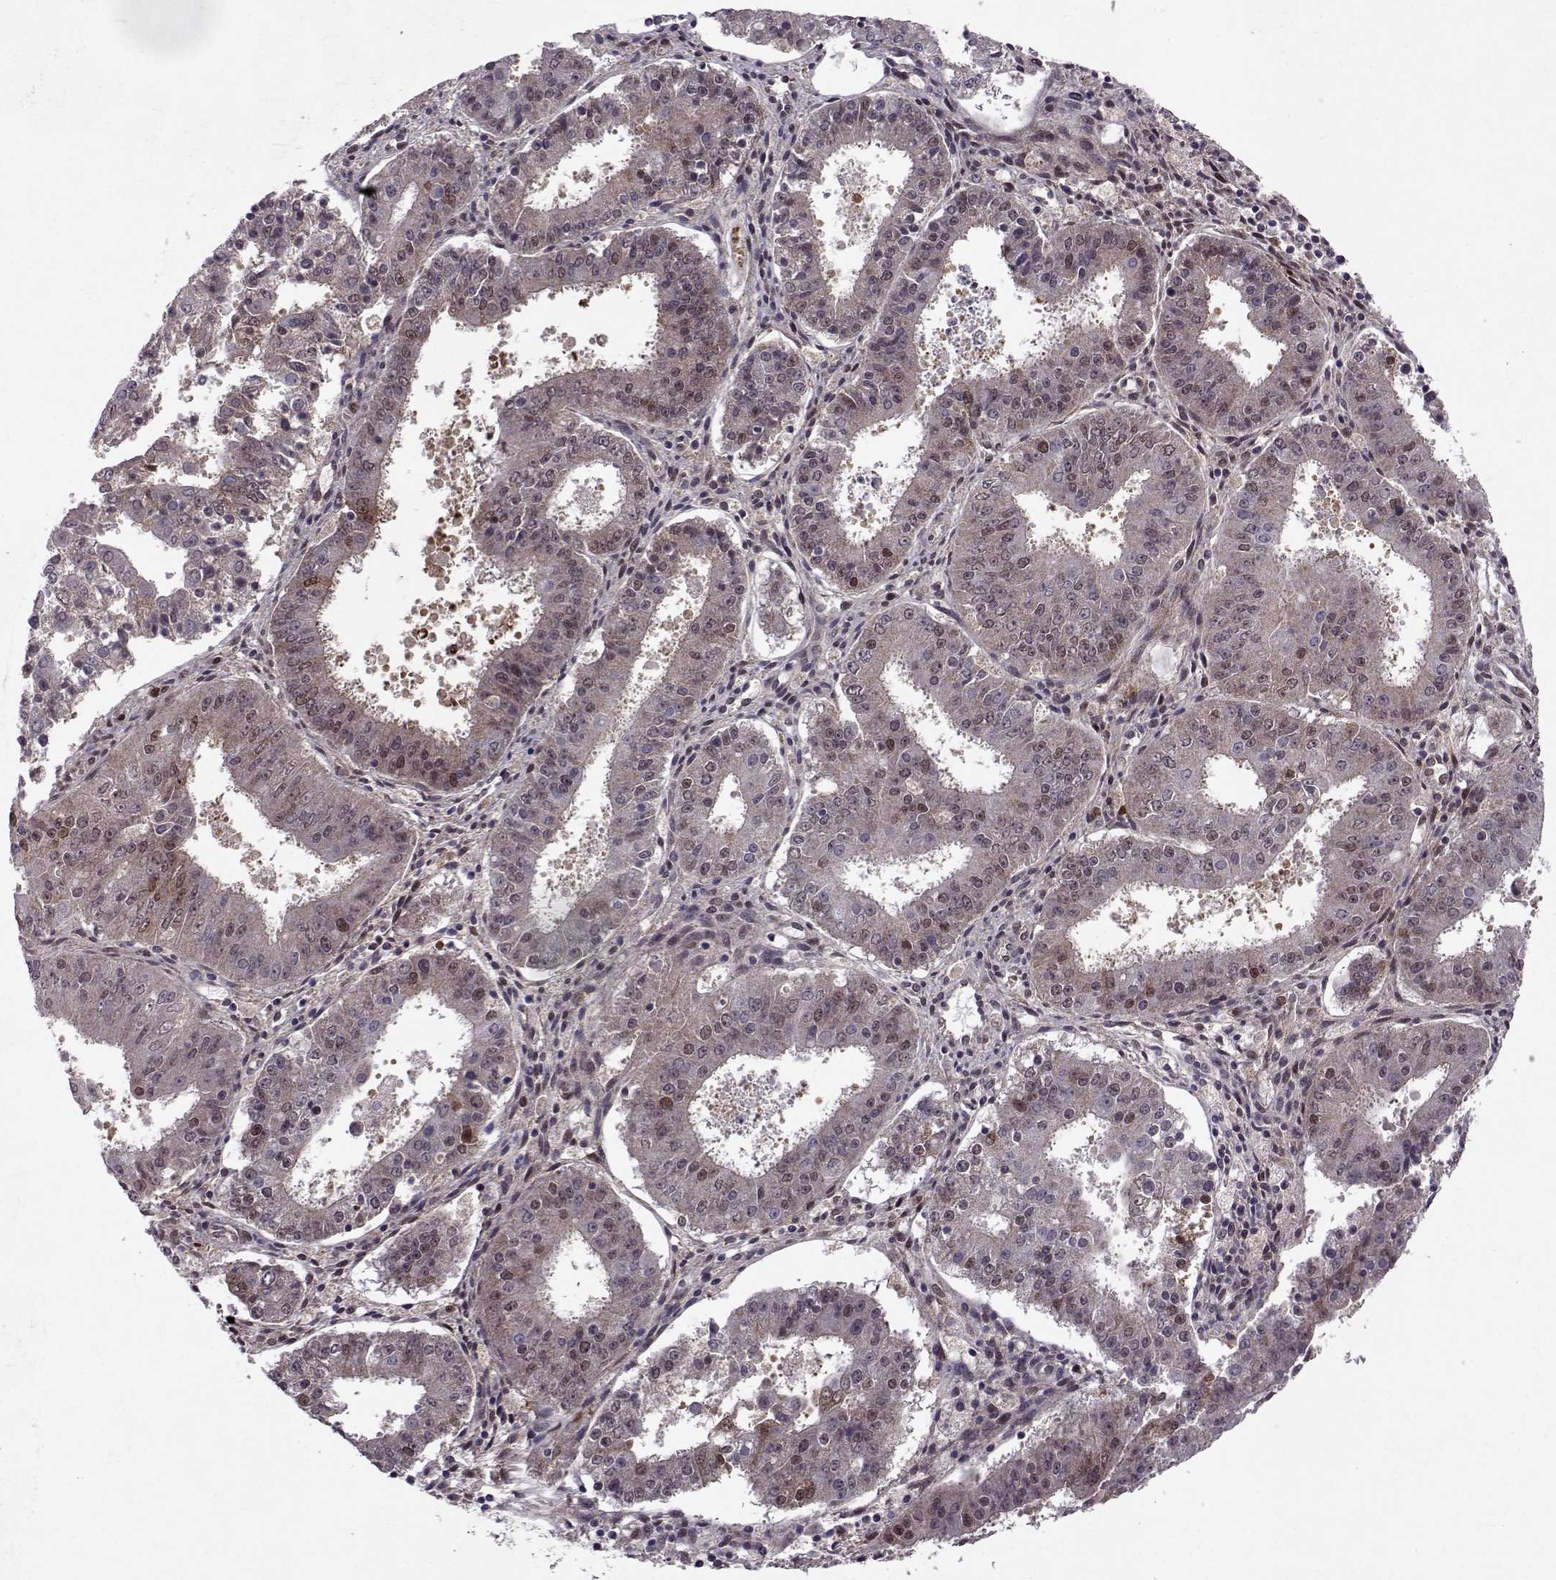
{"staining": {"intensity": "moderate", "quantity": "<25%", "location": "nuclear"}, "tissue": "ovarian cancer", "cell_type": "Tumor cells", "image_type": "cancer", "snomed": [{"axis": "morphology", "description": "Carcinoma, endometroid"}, {"axis": "topography", "description": "Ovary"}], "caption": "Endometroid carcinoma (ovarian) stained for a protein (brown) shows moderate nuclear positive positivity in approximately <25% of tumor cells.", "gene": "CDK4", "patient": {"sex": "female", "age": 42}}